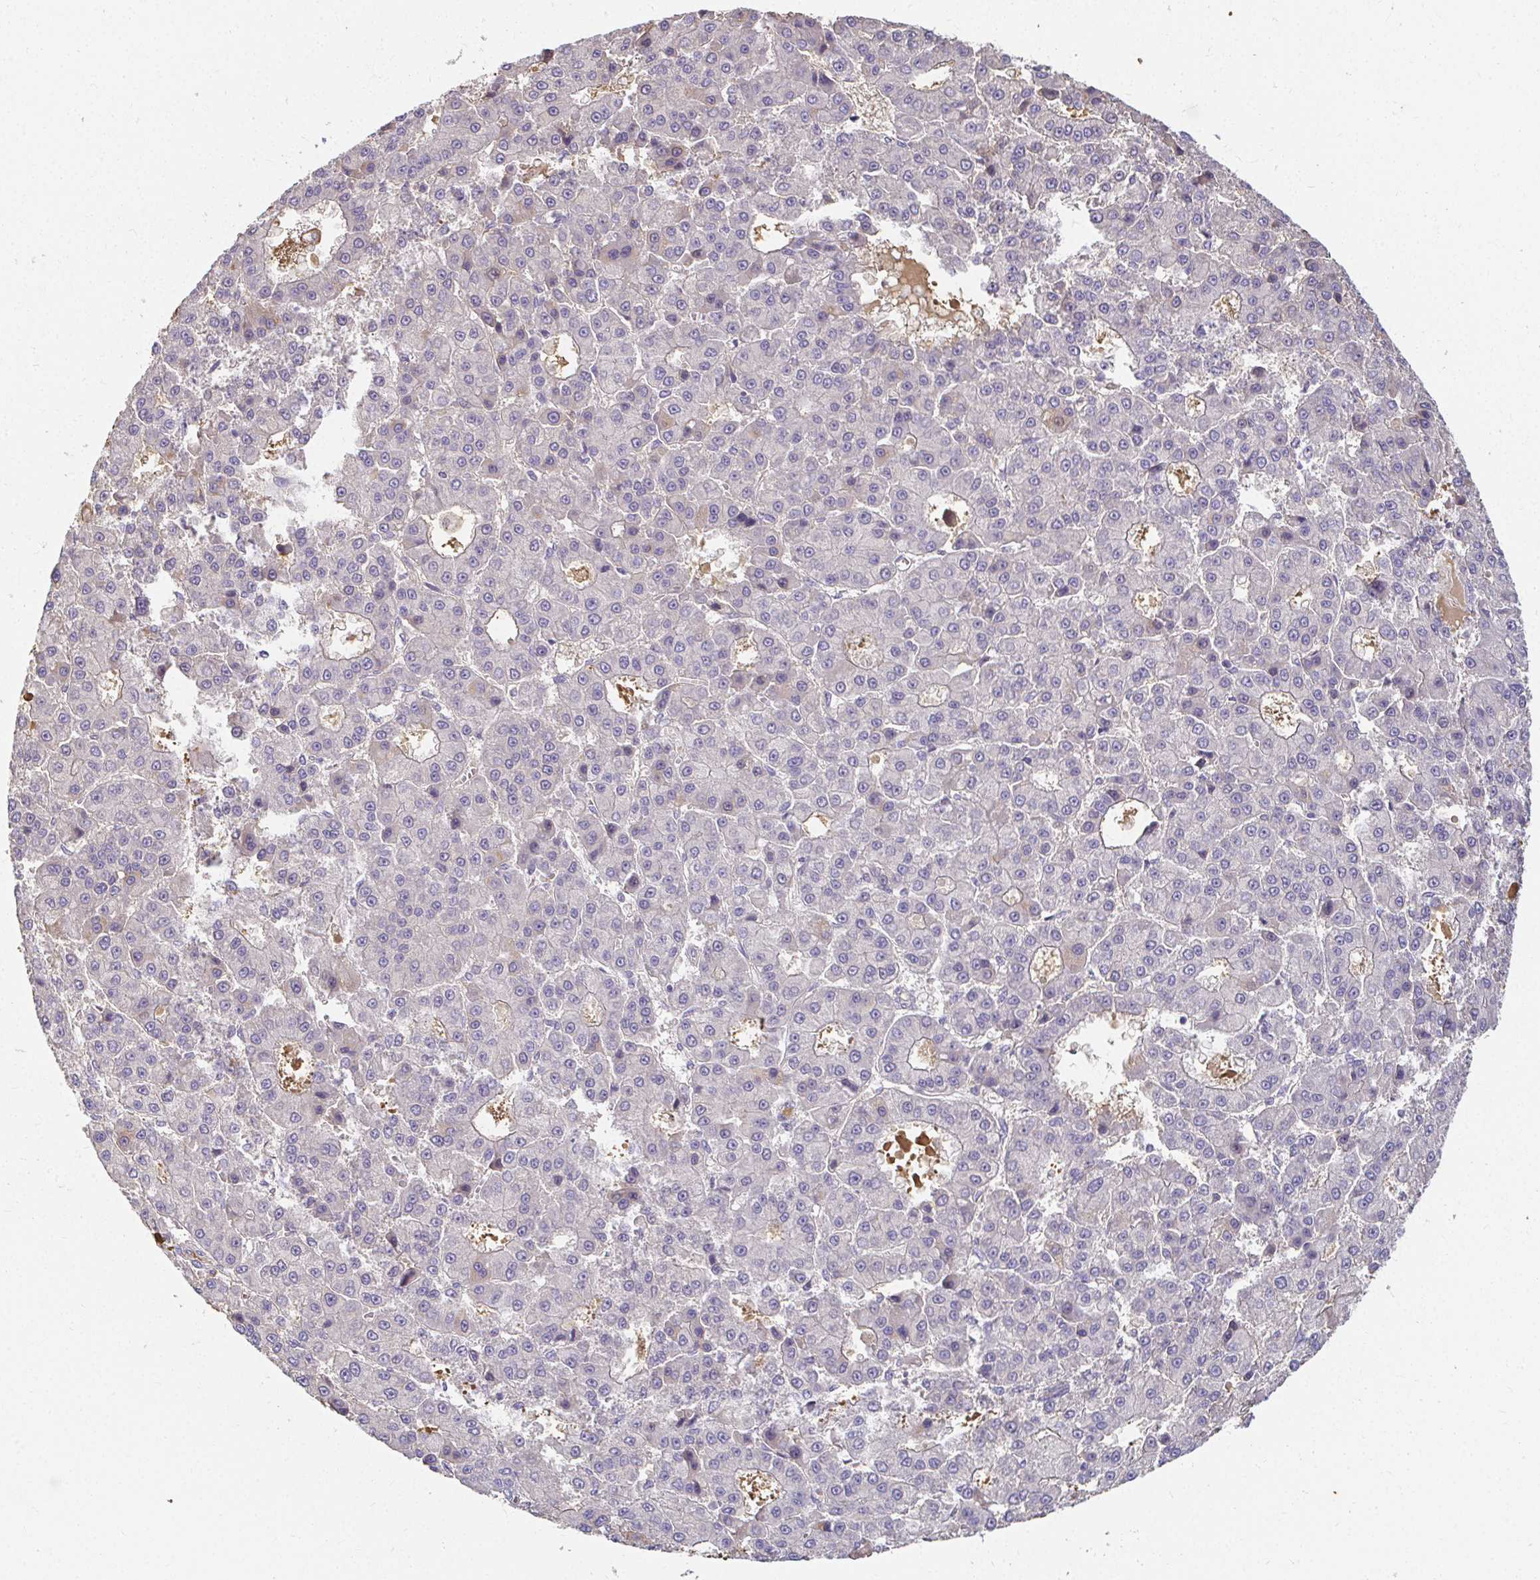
{"staining": {"intensity": "negative", "quantity": "none", "location": "none"}, "tissue": "liver cancer", "cell_type": "Tumor cells", "image_type": "cancer", "snomed": [{"axis": "morphology", "description": "Carcinoma, Hepatocellular, NOS"}, {"axis": "topography", "description": "Liver"}], "caption": "DAB immunohistochemical staining of human liver cancer demonstrates no significant staining in tumor cells.", "gene": "LOXL4", "patient": {"sex": "male", "age": 70}}